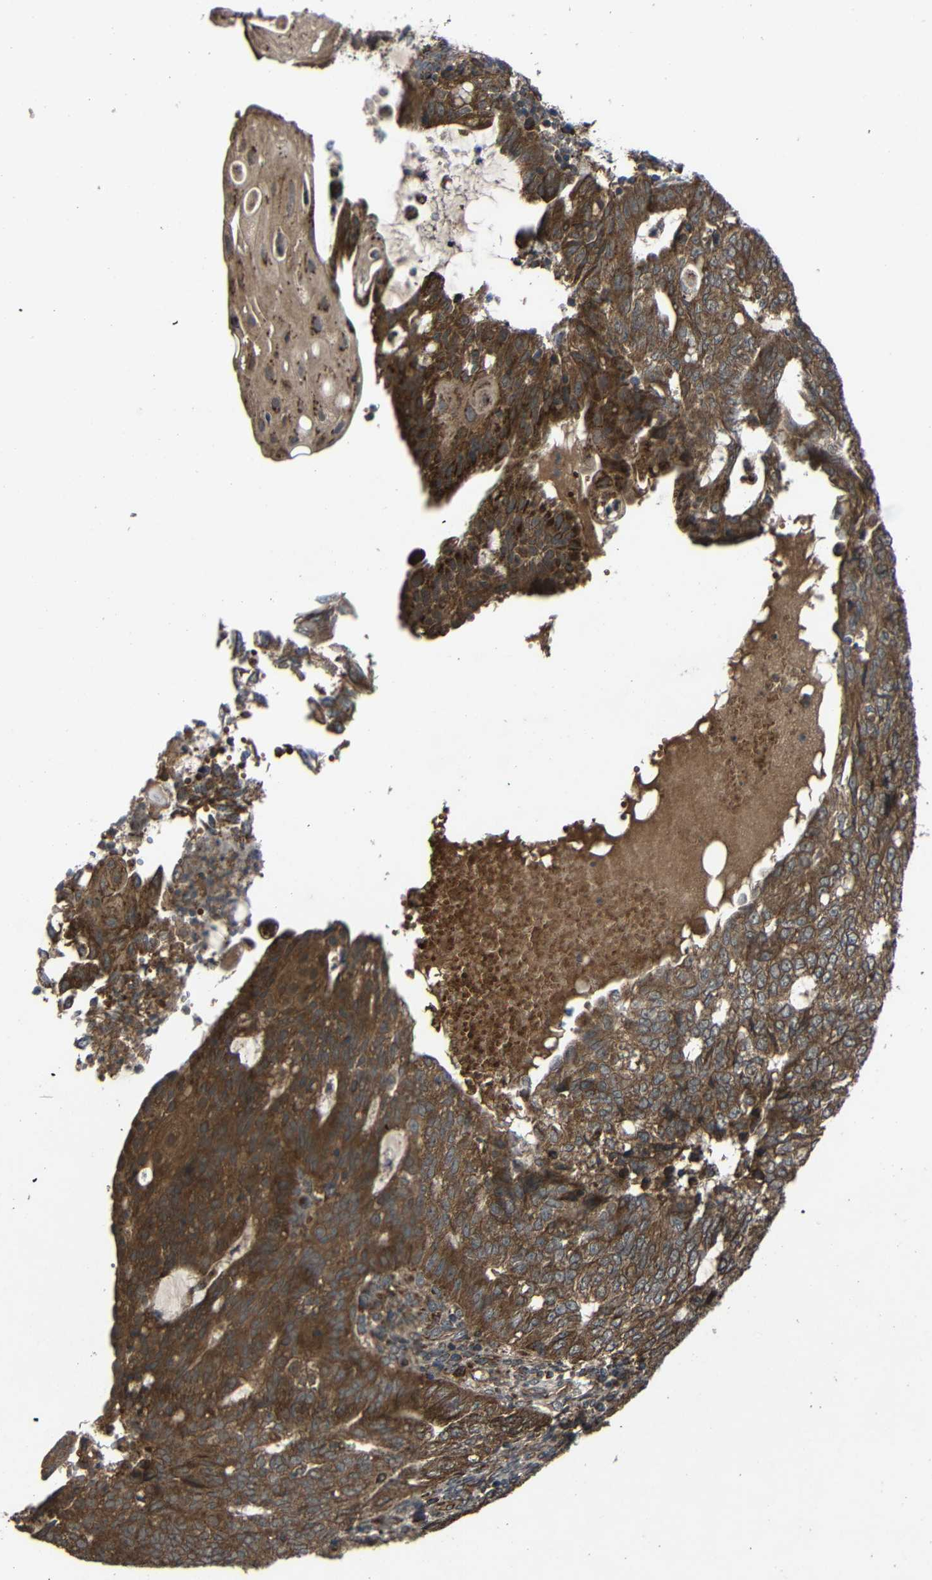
{"staining": {"intensity": "strong", "quantity": ">75%", "location": "cytoplasmic/membranous"}, "tissue": "endometrial cancer", "cell_type": "Tumor cells", "image_type": "cancer", "snomed": [{"axis": "morphology", "description": "Adenocarcinoma, NOS"}, {"axis": "topography", "description": "Endometrium"}], "caption": "A photomicrograph of human endometrial cancer stained for a protein shows strong cytoplasmic/membranous brown staining in tumor cells. The staining was performed using DAB, with brown indicating positive protein expression. Nuclei are stained blue with hematoxylin.", "gene": "C1GALT1", "patient": {"sex": "female", "age": 32}}